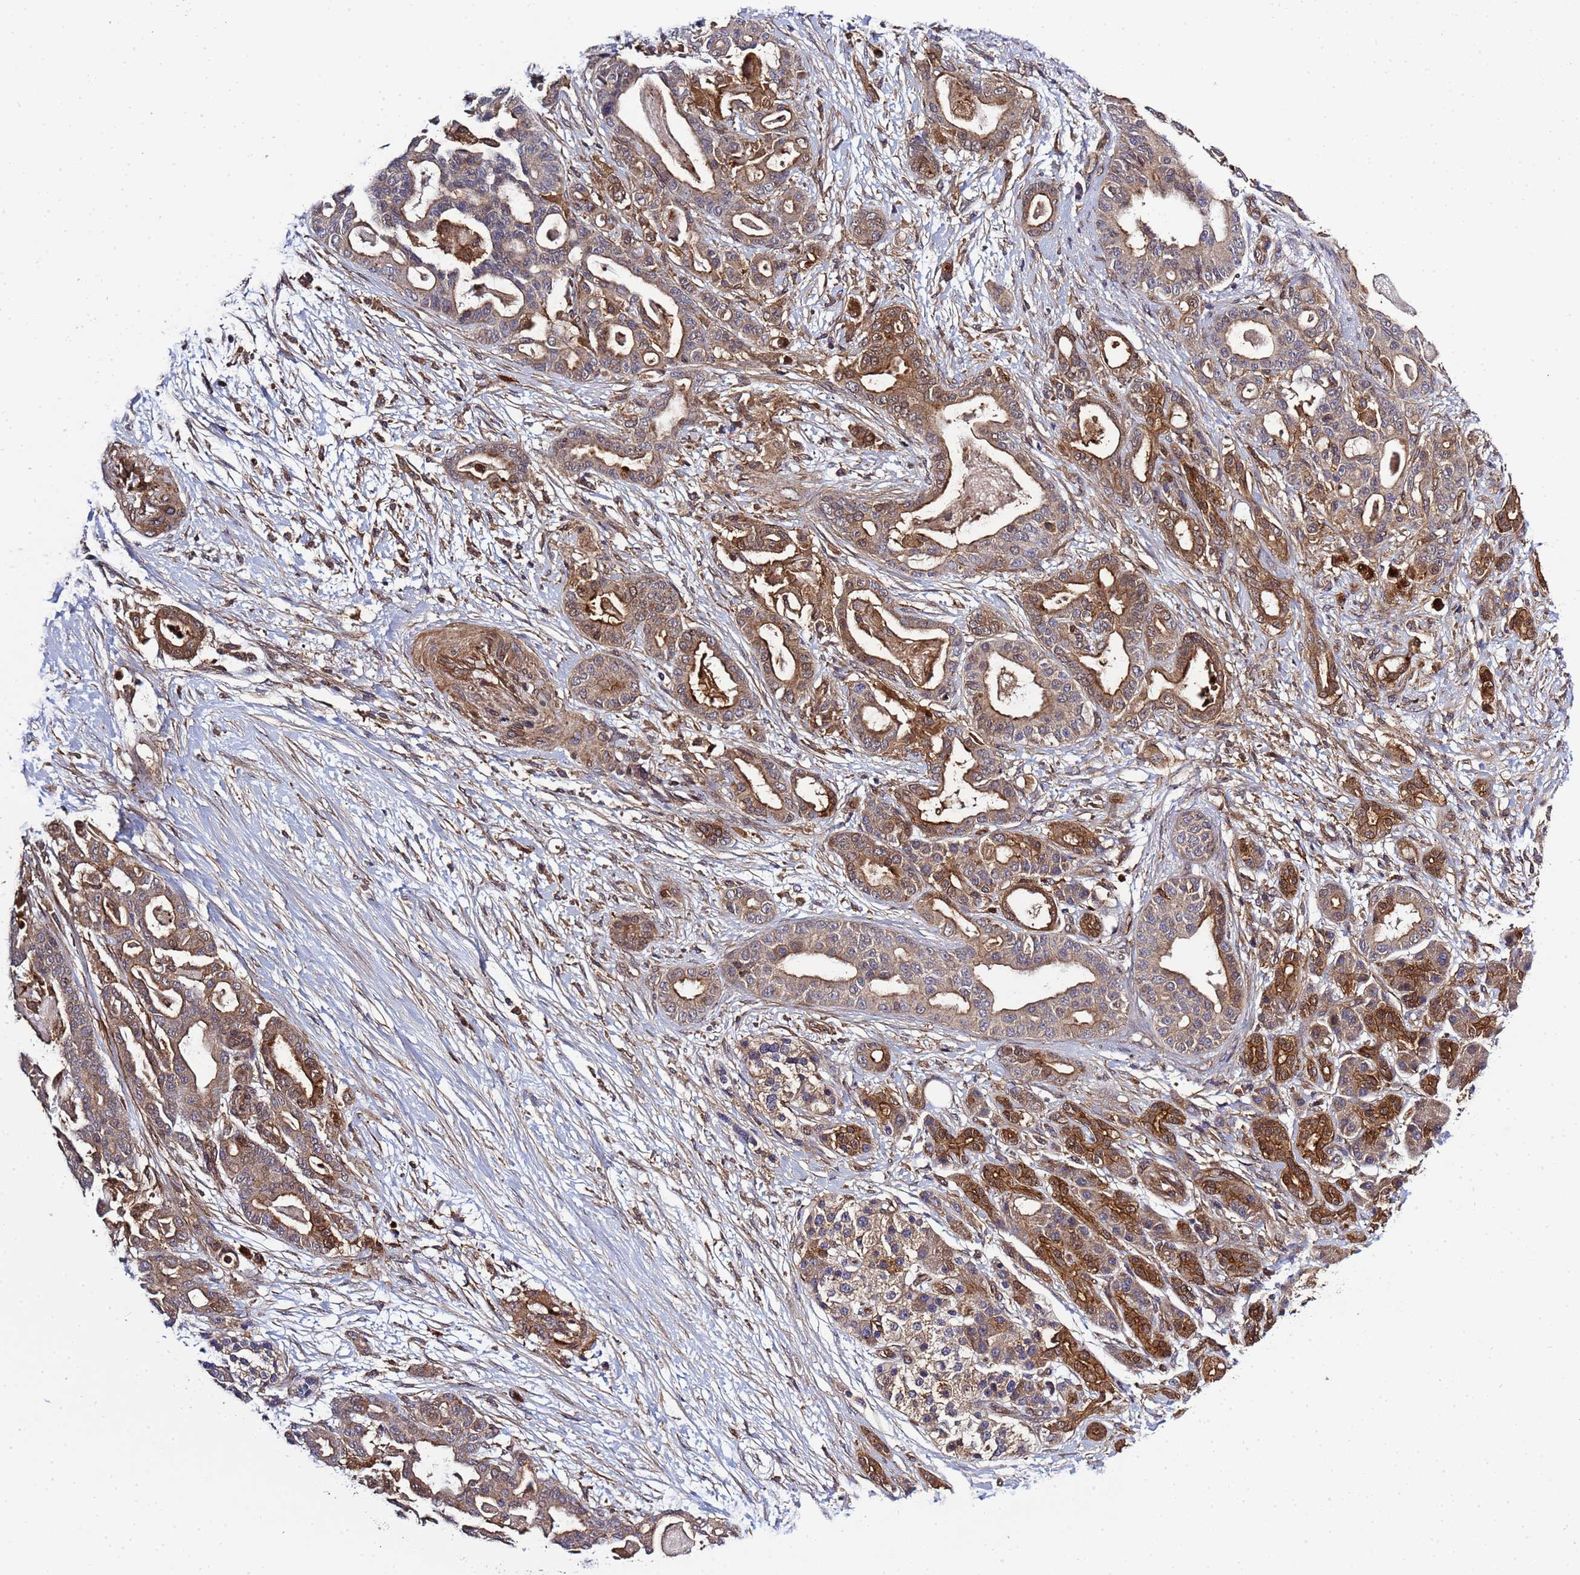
{"staining": {"intensity": "moderate", "quantity": ">75%", "location": "cytoplasmic/membranous"}, "tissue": "pancreatic cancer", "cell_type": "Tumor cells", "image_type": "cancer", "snomed": [{"axis": "morphology", "description": "Adenocarcinoma, NOS"}, {"axis": "topography", "description": "Pancreas"}], "caption": "Human adenocarcinoma (pancreatic) stained with a brown dye exhibits moderate cytoplasmic/membranous positive positivity in about >75% of tumor cells.", "gene": "C8orf34", "patient": {"sex": "male", "age": 63}}